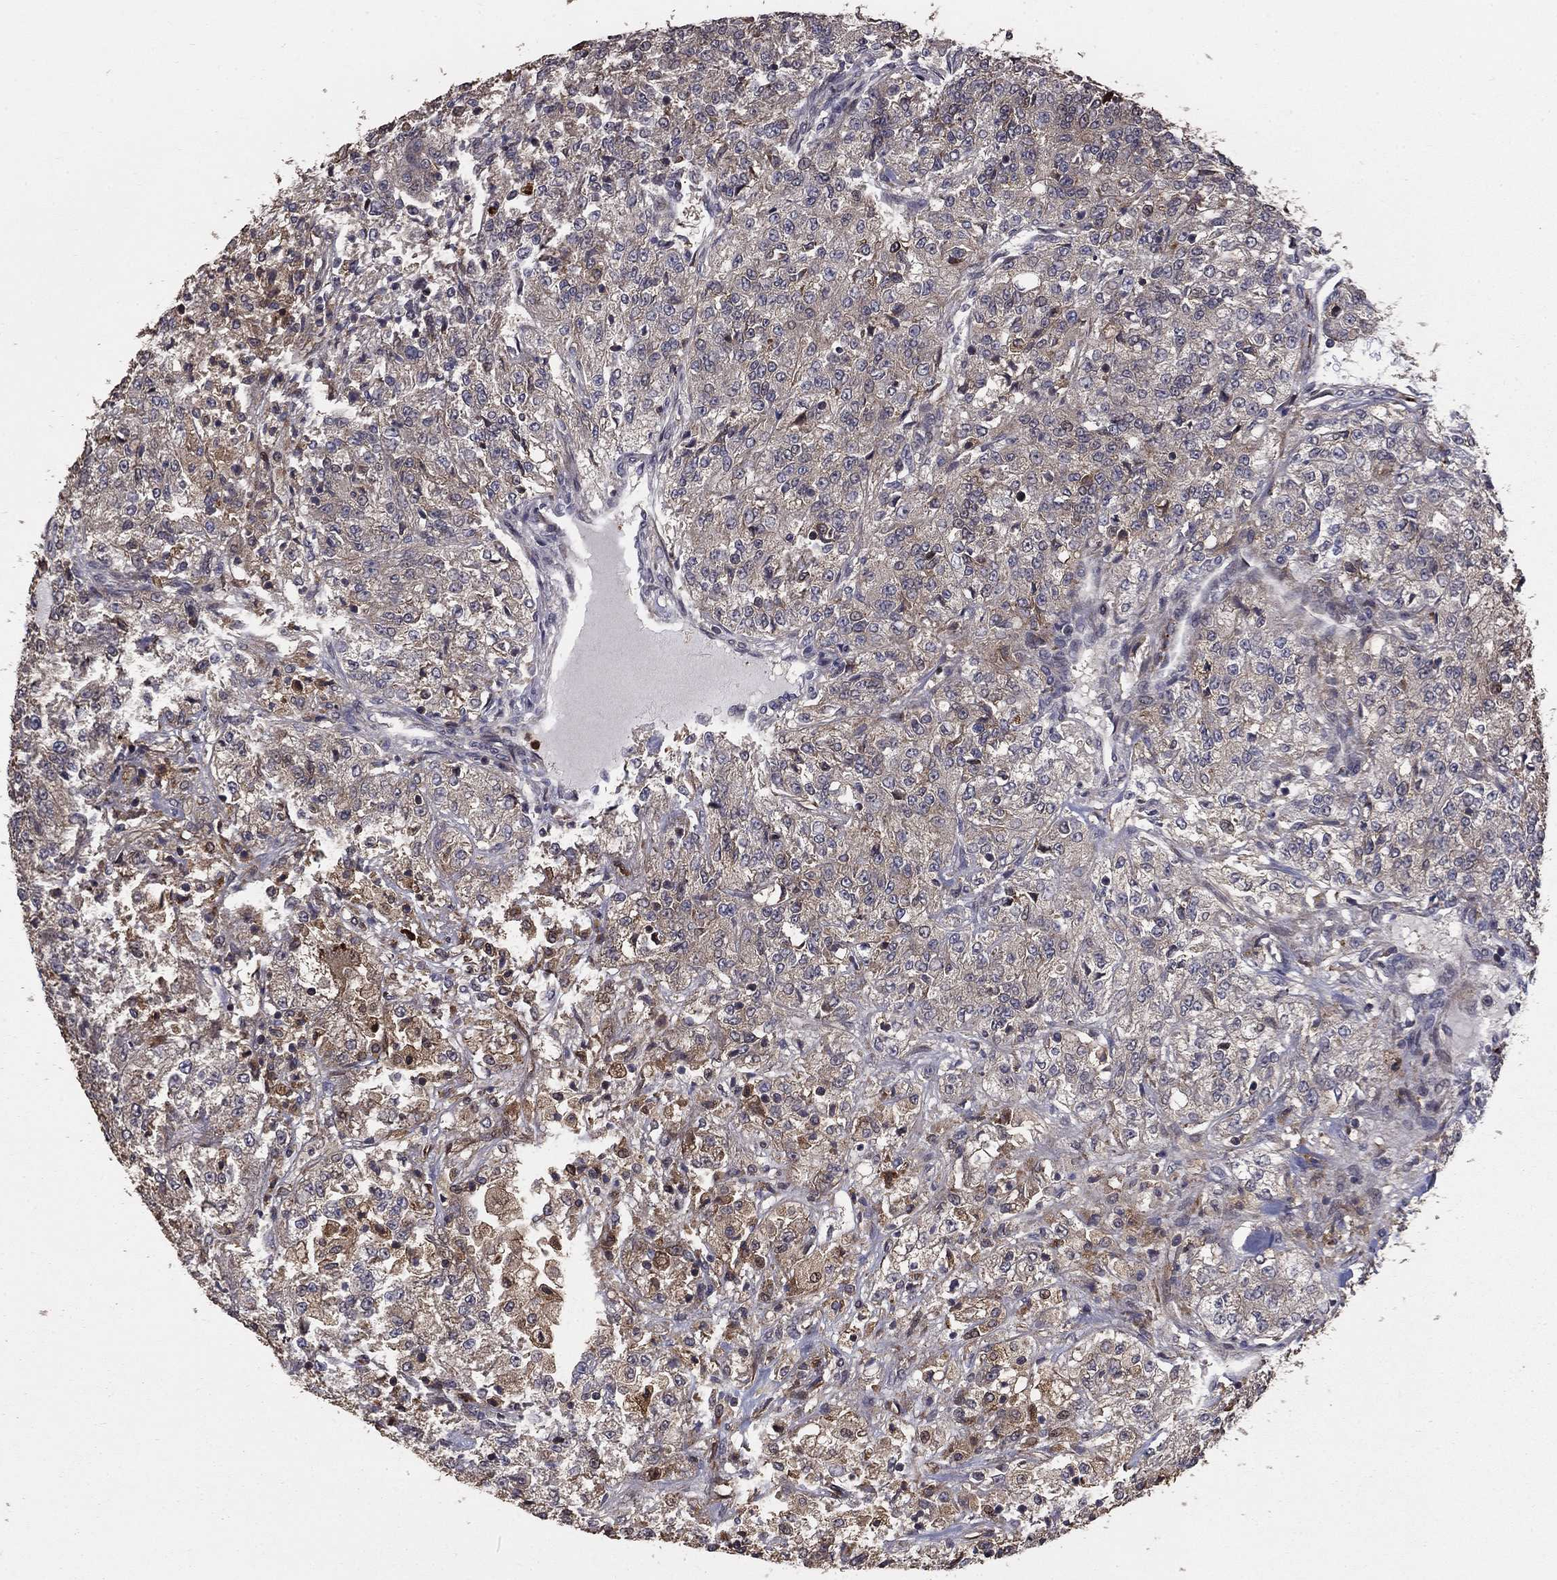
{"staining": {"intensity": "negative", "quantity": "none", "location": "none"}, "tissue": "renal cancer", "cell_type": "Tumor cells", "image_type": "cancer", "snomed": [{"axis": "morphology", "description": "Adenocarcinoma, NOS"}, {"axis": "topography", "description": "Kidney"}], "caption": "Photomicrograph shows no significant protein staining in tumor cells of renal adenocarcinoma. The staining is performed using DAB brown chromogen with nuclei counter-stained in using hematoxylin.", "gene": "GYG1", "patient": {"sex": "female", "age": 63}}